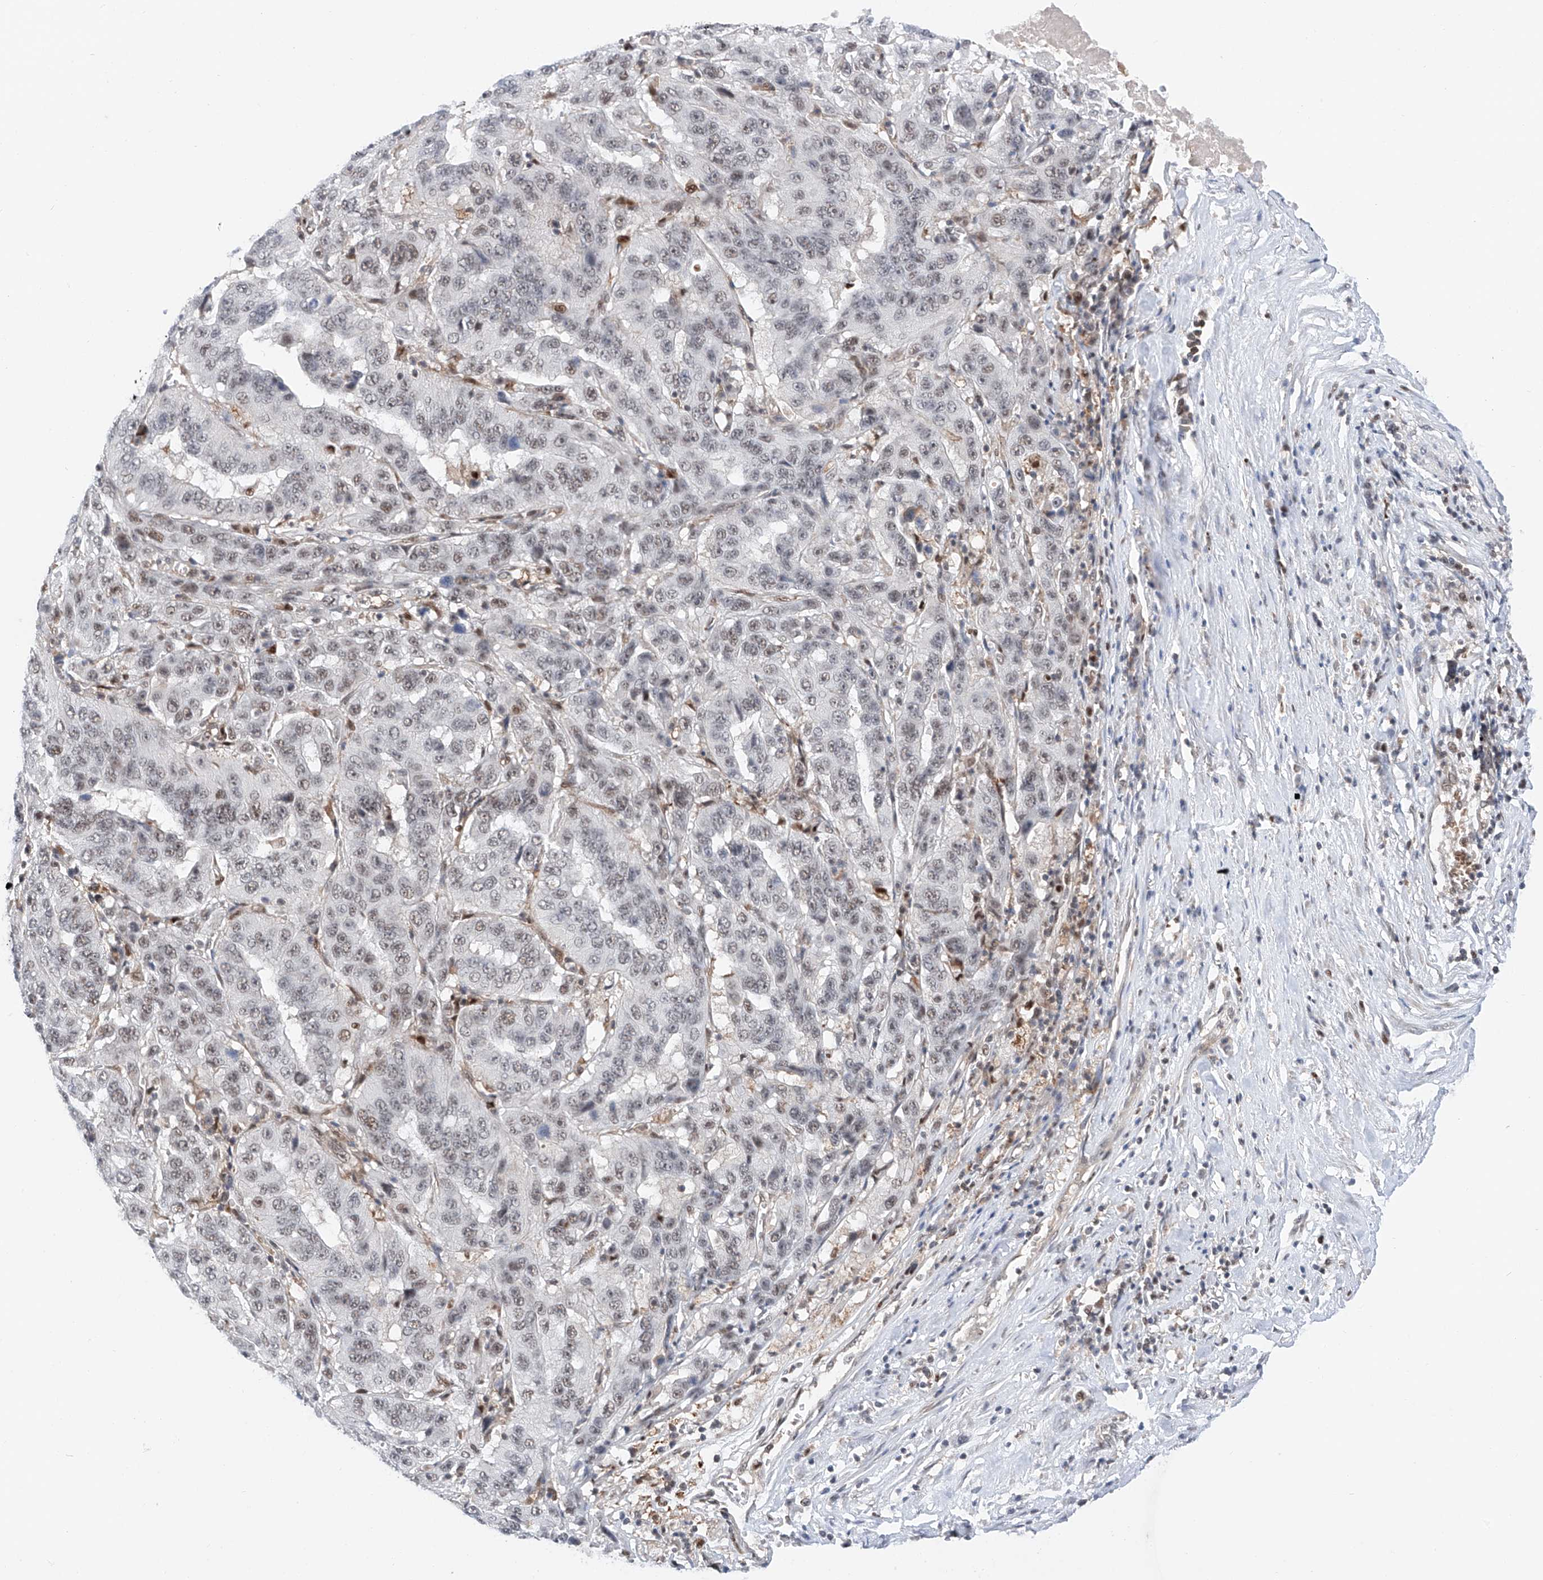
{"staining": {"intensity": "weak", "quantity": "25%-75%", "location": "nuclear"}, "tissue": "pancreatic cancer", "cell_type": "Tumor cells", "image_type": "cancer", "snomed": [{"axis": "morphology", "description": "Adenocarcinoma, NOS"}, {"axis": "topography", "description": "Pancreas"}], "caption": "Protein staining exhibits weak nuclear positivity in approximately 25%-75% of tumor cells in pancreatic adenocarcinoma.", "gene": "SNRNP200", "patient": {"sex": "male", "age": 63}}